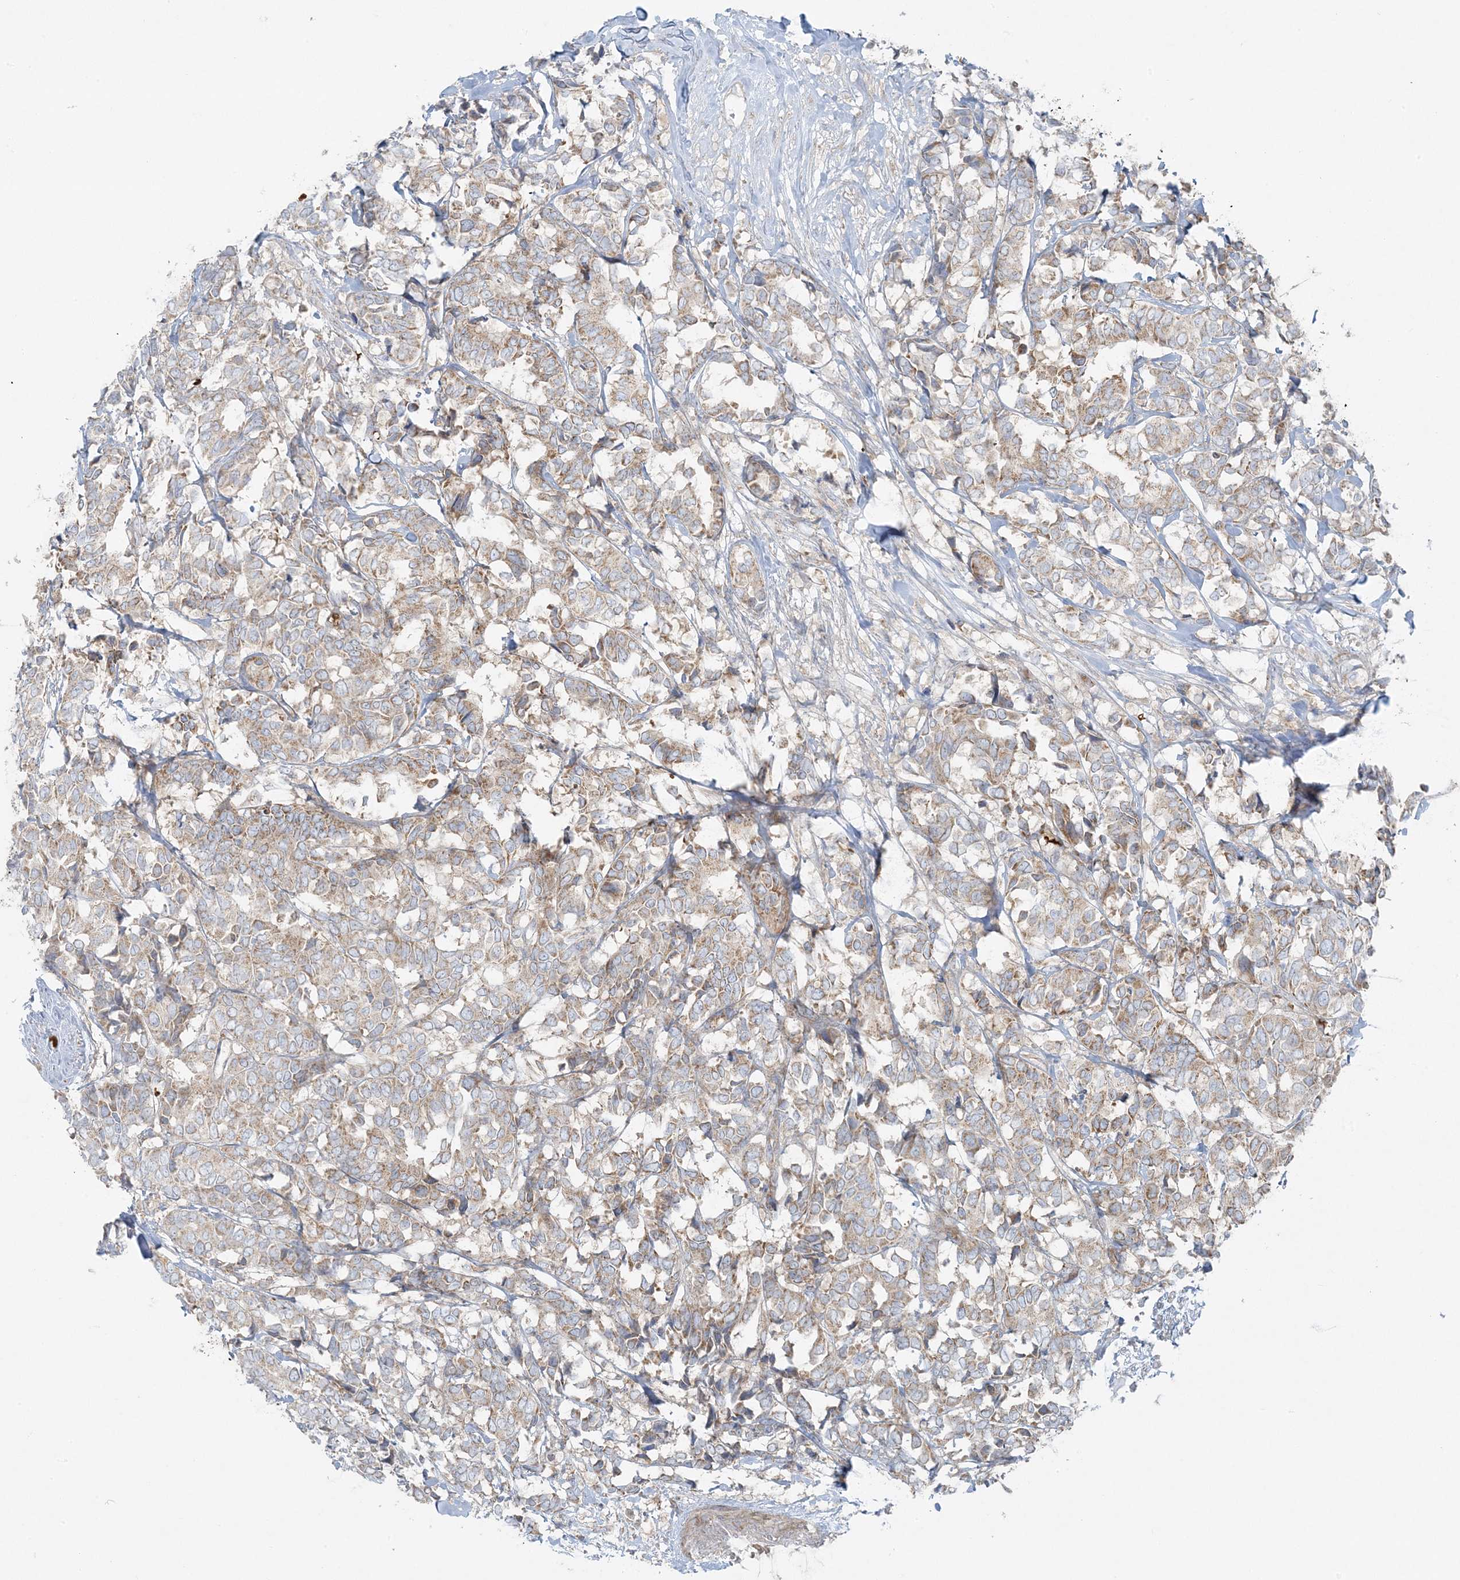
{"staining": {"intensity": "weak", "quantity": "25%-75%", "location": "cytoplasmic/membranous"}, "tissue": "breast cancer", "cell_type": "Tumor cells", "image_type": "cancer", "snomed": [{"axis": "morphology", "description": "Duct carcinoma"}, {"axis": "topography", "description": "Breast"}], "caption": "A brown stain labels weak cytoplasmic/membranous staining of a protein in invasive ductal carcinoma (breast) tumor cells.", "gene": "PIK3R4", "patient": {"sex": "female", "age": 87}}